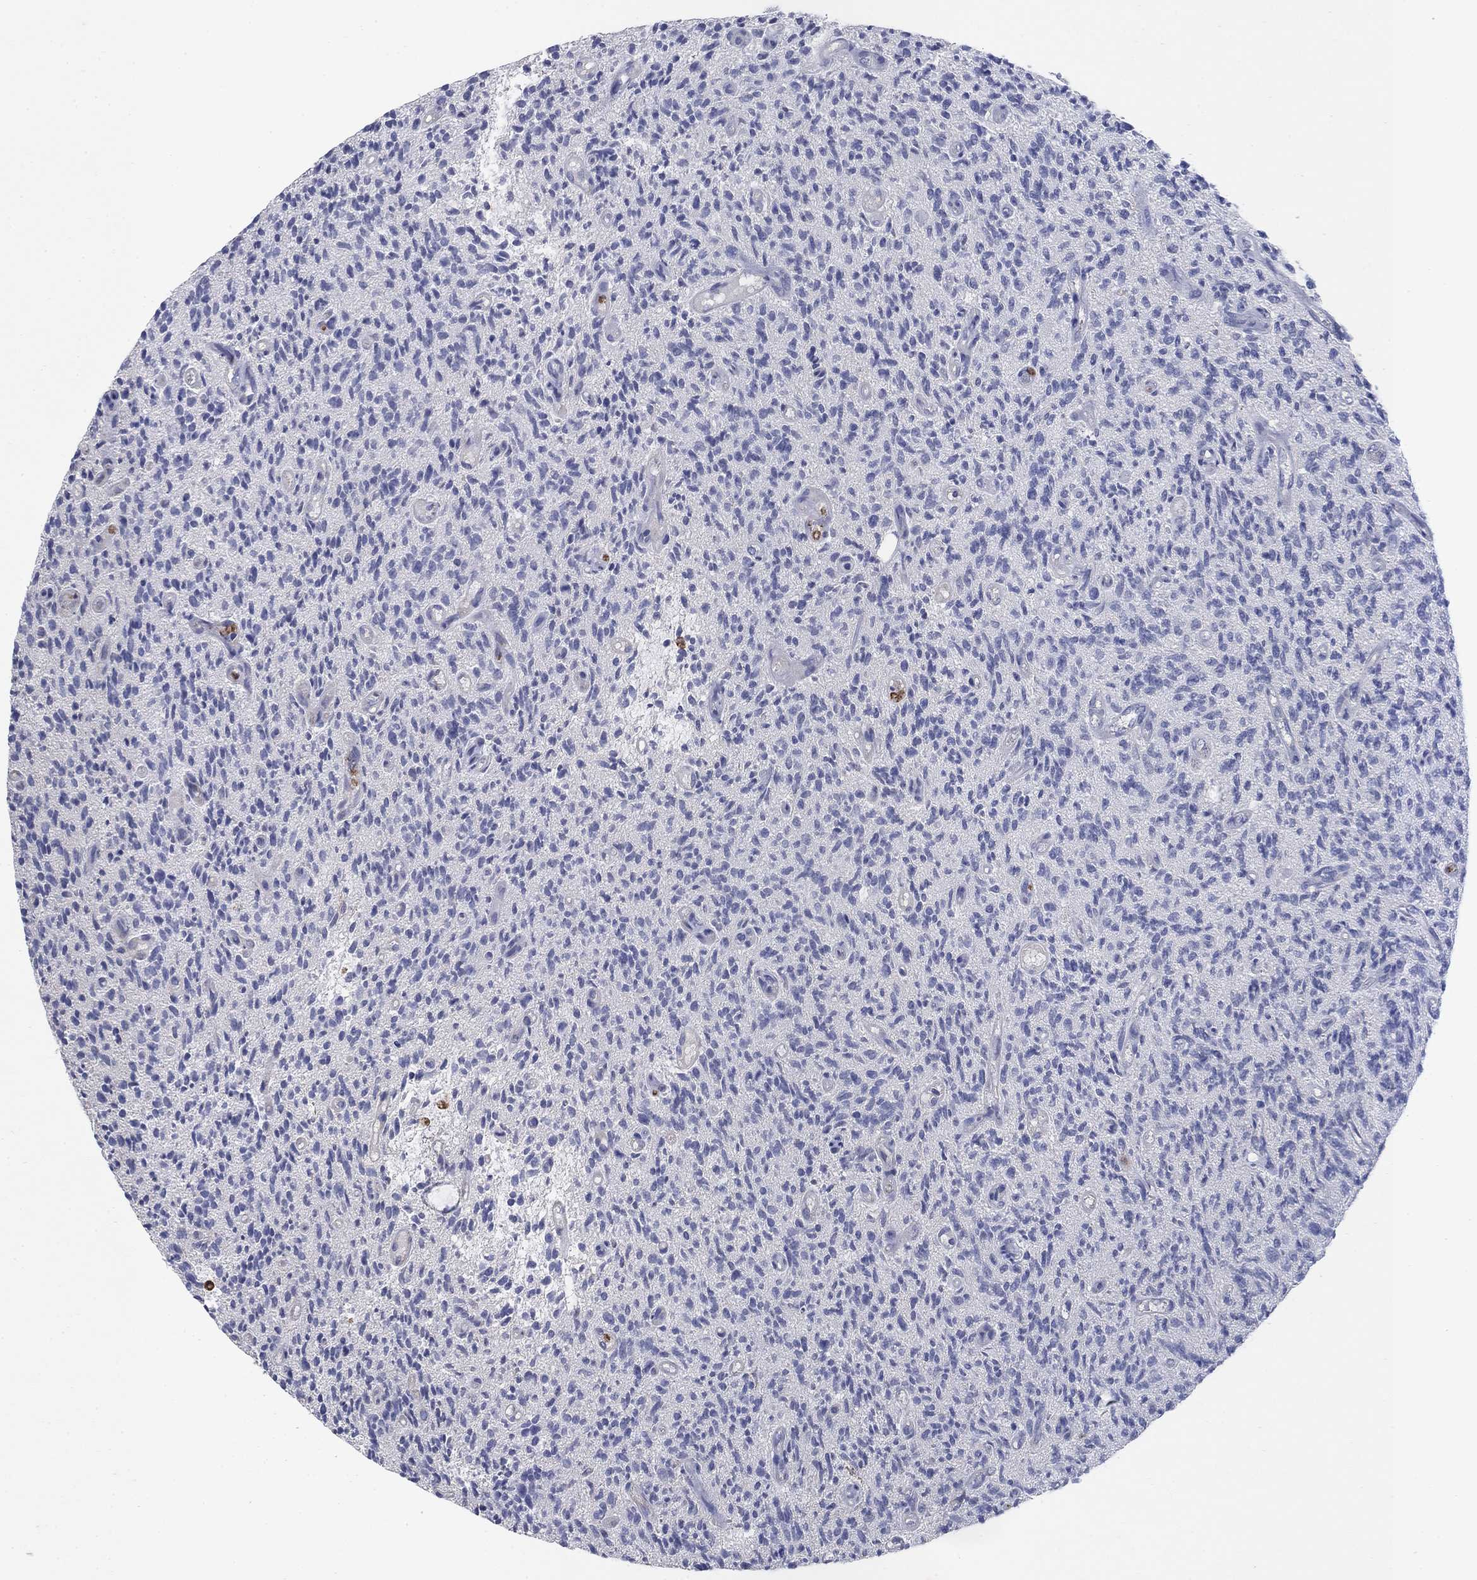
{"staining": {"intensity": "negative", "quantity": "none", "location": "none"}, "tissue": "glioma", "cell_type": "Tumor cells", "image_type": "cancer", "snomed": [{"axis": "morphology", "description": "Glioma, malignant, High grade"}, {"axis": "topography", "description": "Brain"}], "caption": "A histopathology image of glioma stained for a protein exhibits no brown staining in tumor cells.", "gene": "PNPLA2", "patient": {"sex": "male", "age": 64}}